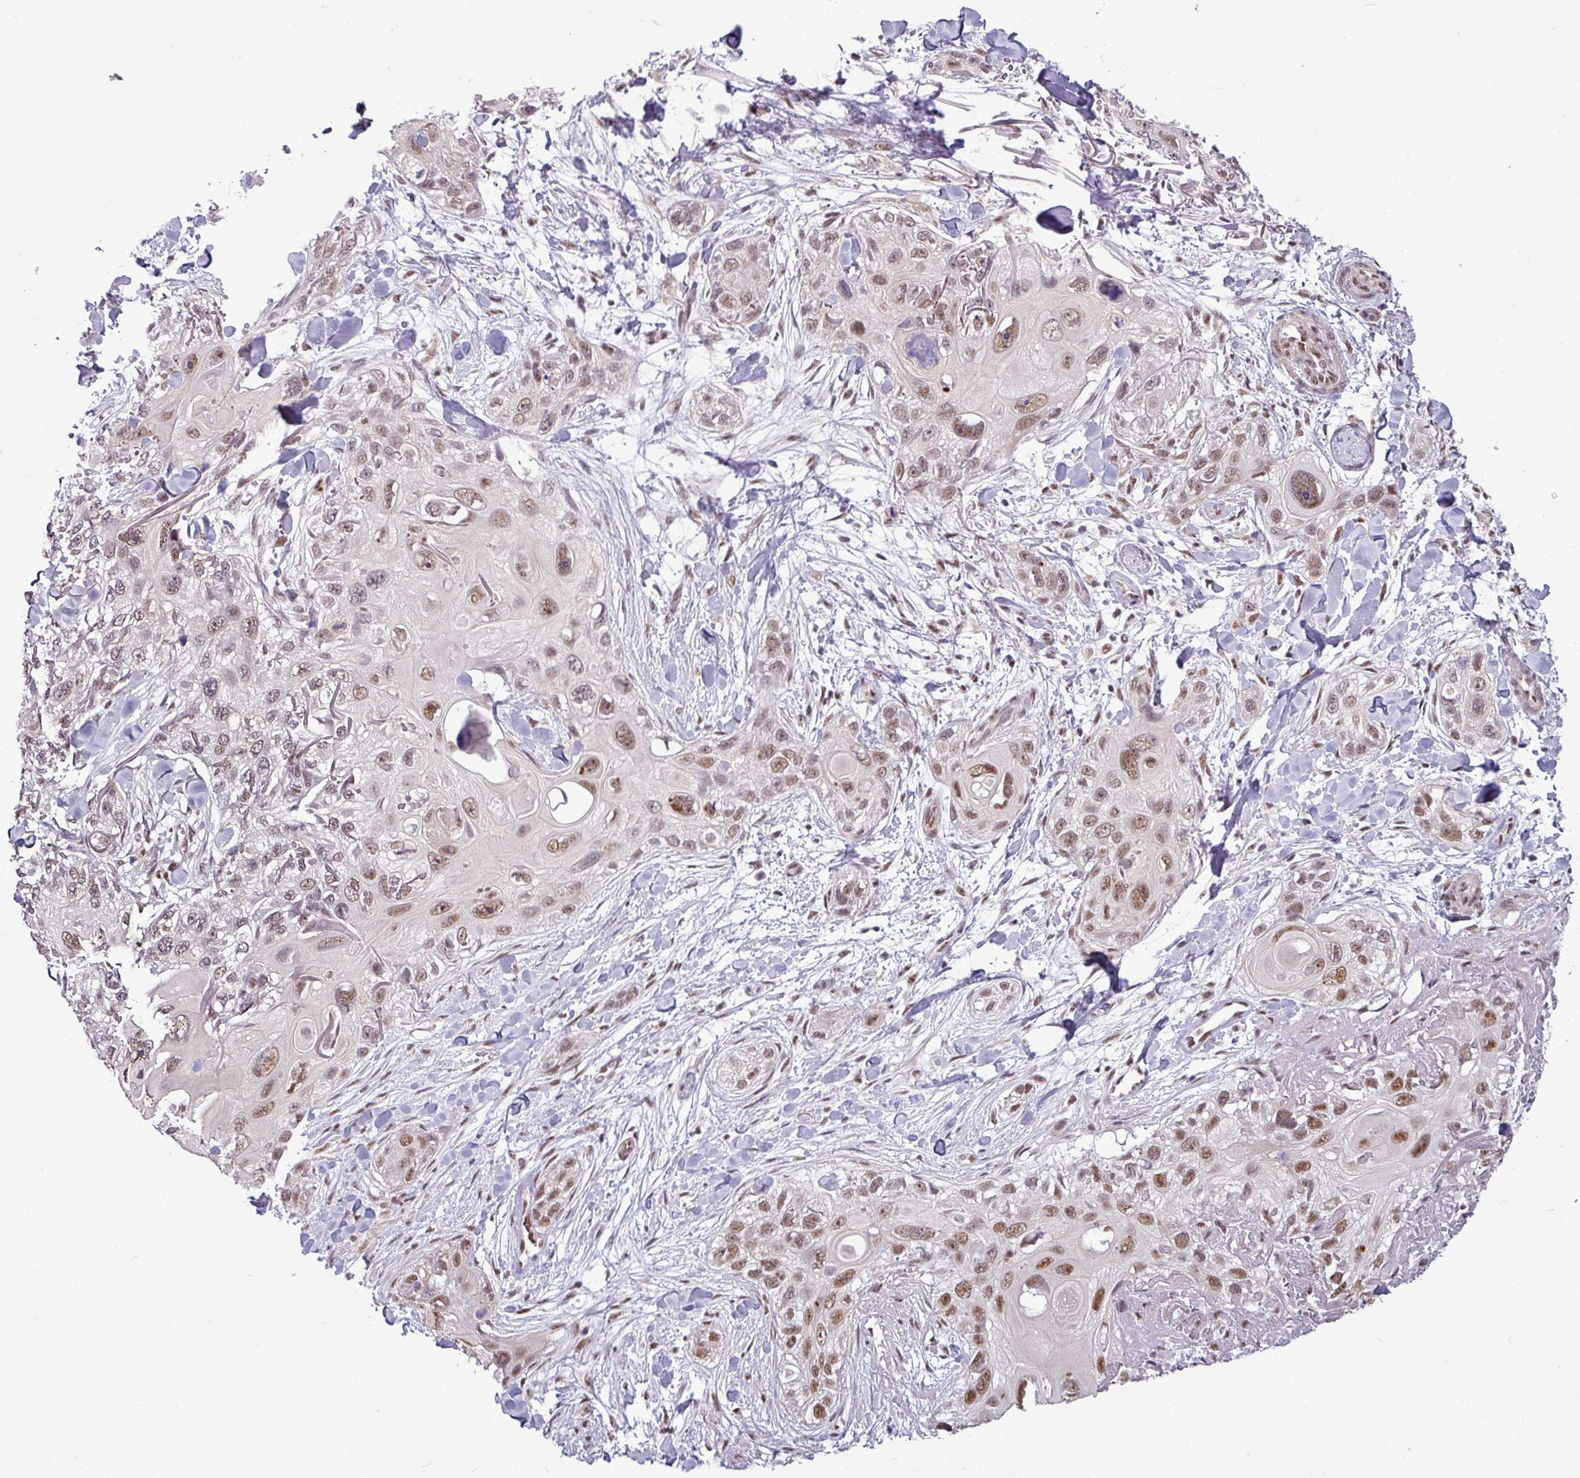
{"staining": {"intensity": "moderate", "quantity": ">75%", "location": "nuclear"}, "tissue": "skin cancer", "cell_type": "Tumor cells", "image_type": "cancer", "snomed": [{"axis": "morphology", "description": "Normal tissue, NOS"}, {"axis": "morphology", "description": "Squamous cell carcinoma, NOS"}, {"axis": "topography", "description": "Skin"}], "caption": "Tumor cells reveal moderate nuclear positivity in about >75% of cells in skin squamous cell carcinoma.", "gene": "ZNF217", "patient": {"sex": "male", "age": 72}}